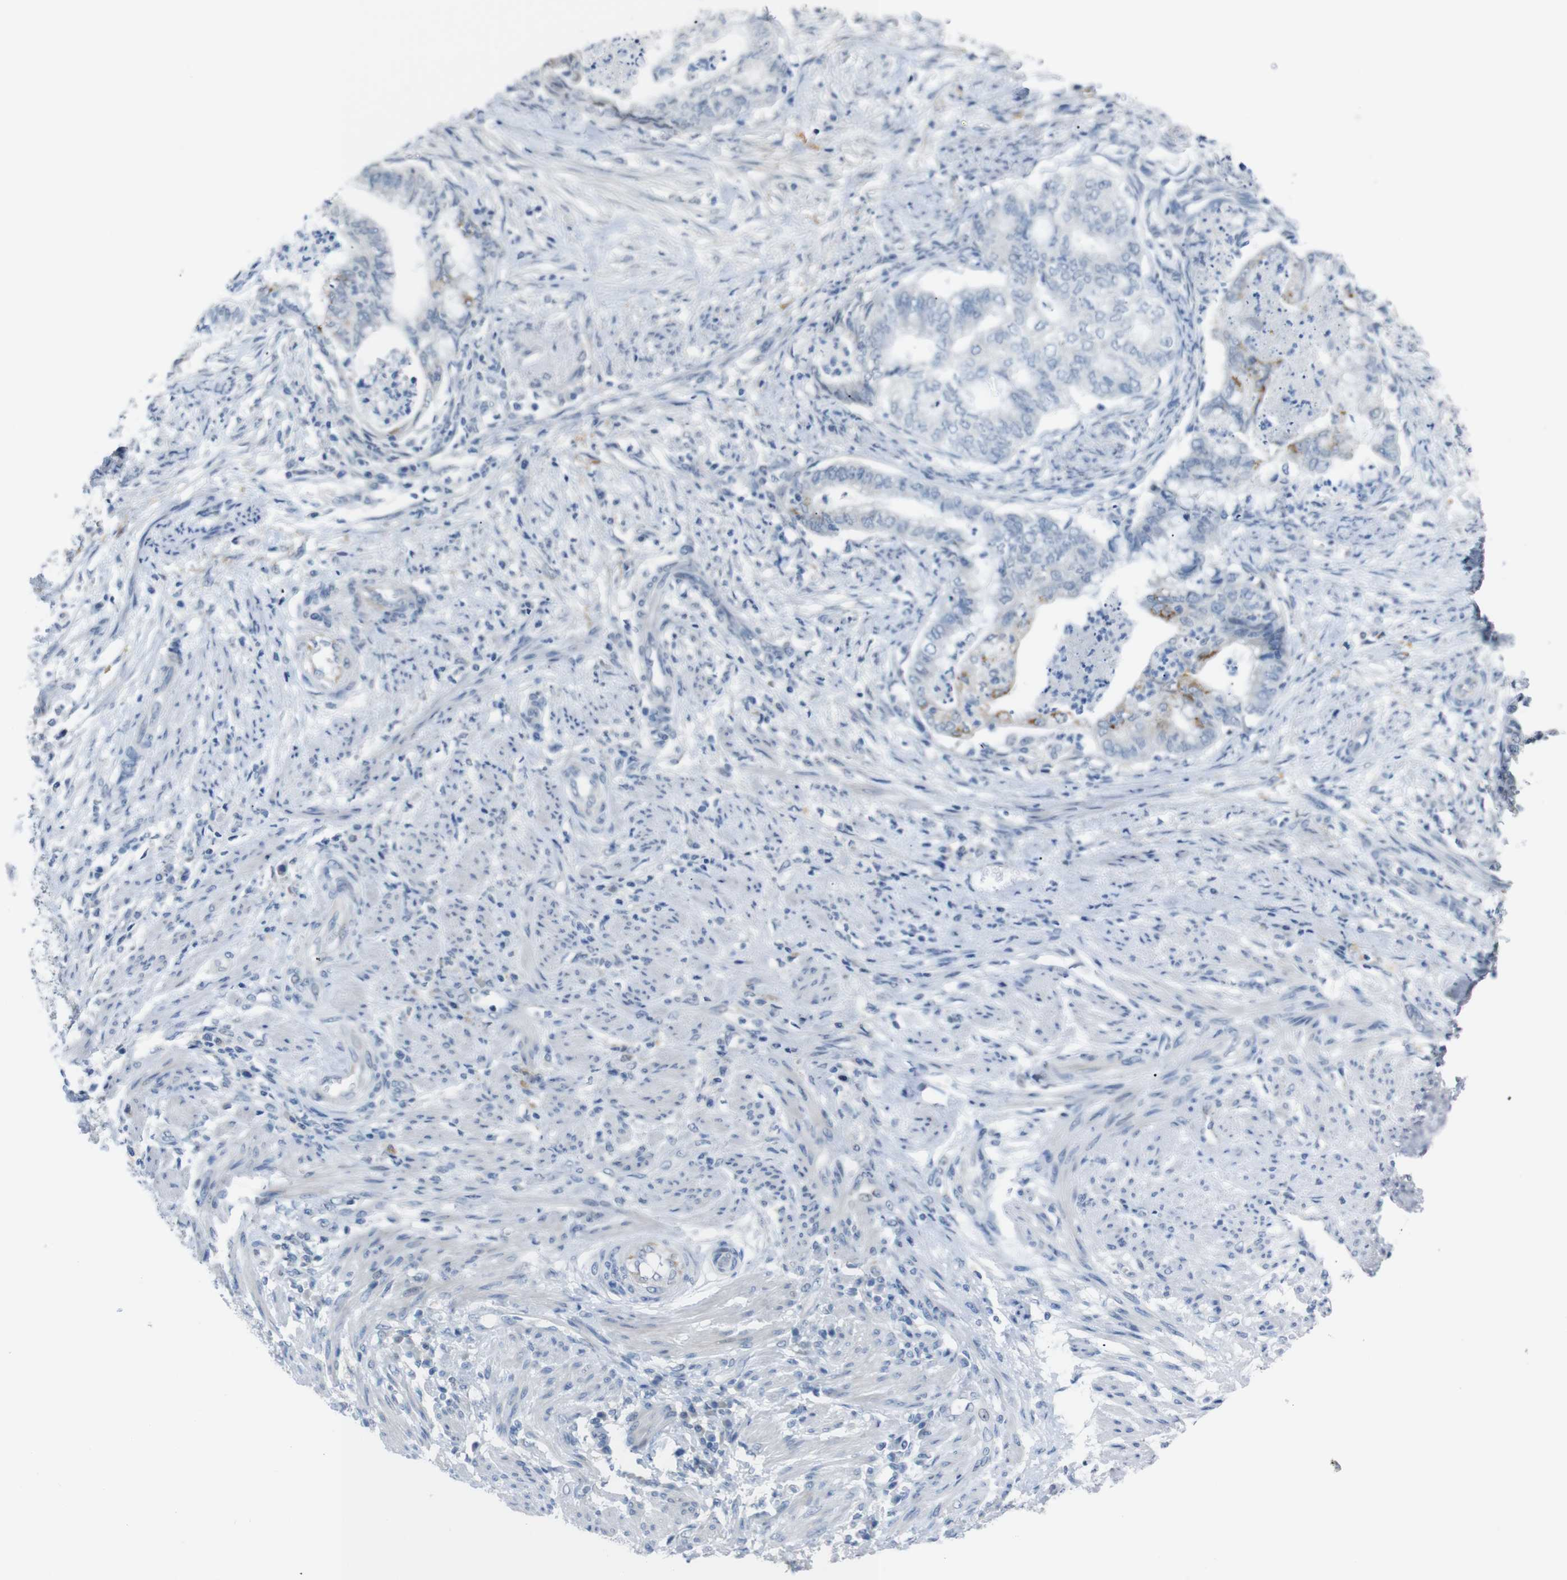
{"staining": {"intensity": "weak", "quantity": "<25%", "location": "cytoplasmic/membranous"}, "tissue": "endometrial cancer", "cell_type": "Tumor cells", "image_type": "cancer", "snomed": [{"axis": "morphology", "description": "Necrosis, NOS"}, {"axis": "morphology", "description": "Adenocarcinoma, NOS"}, {"axis": "topography", "description": "Endometrium"}], "caption": "A histopathology image of human endometrial cancer is negative for staining in tumor cells.", "gene": "CHRM5", "patient": {"sex": "female", "age": 79}}